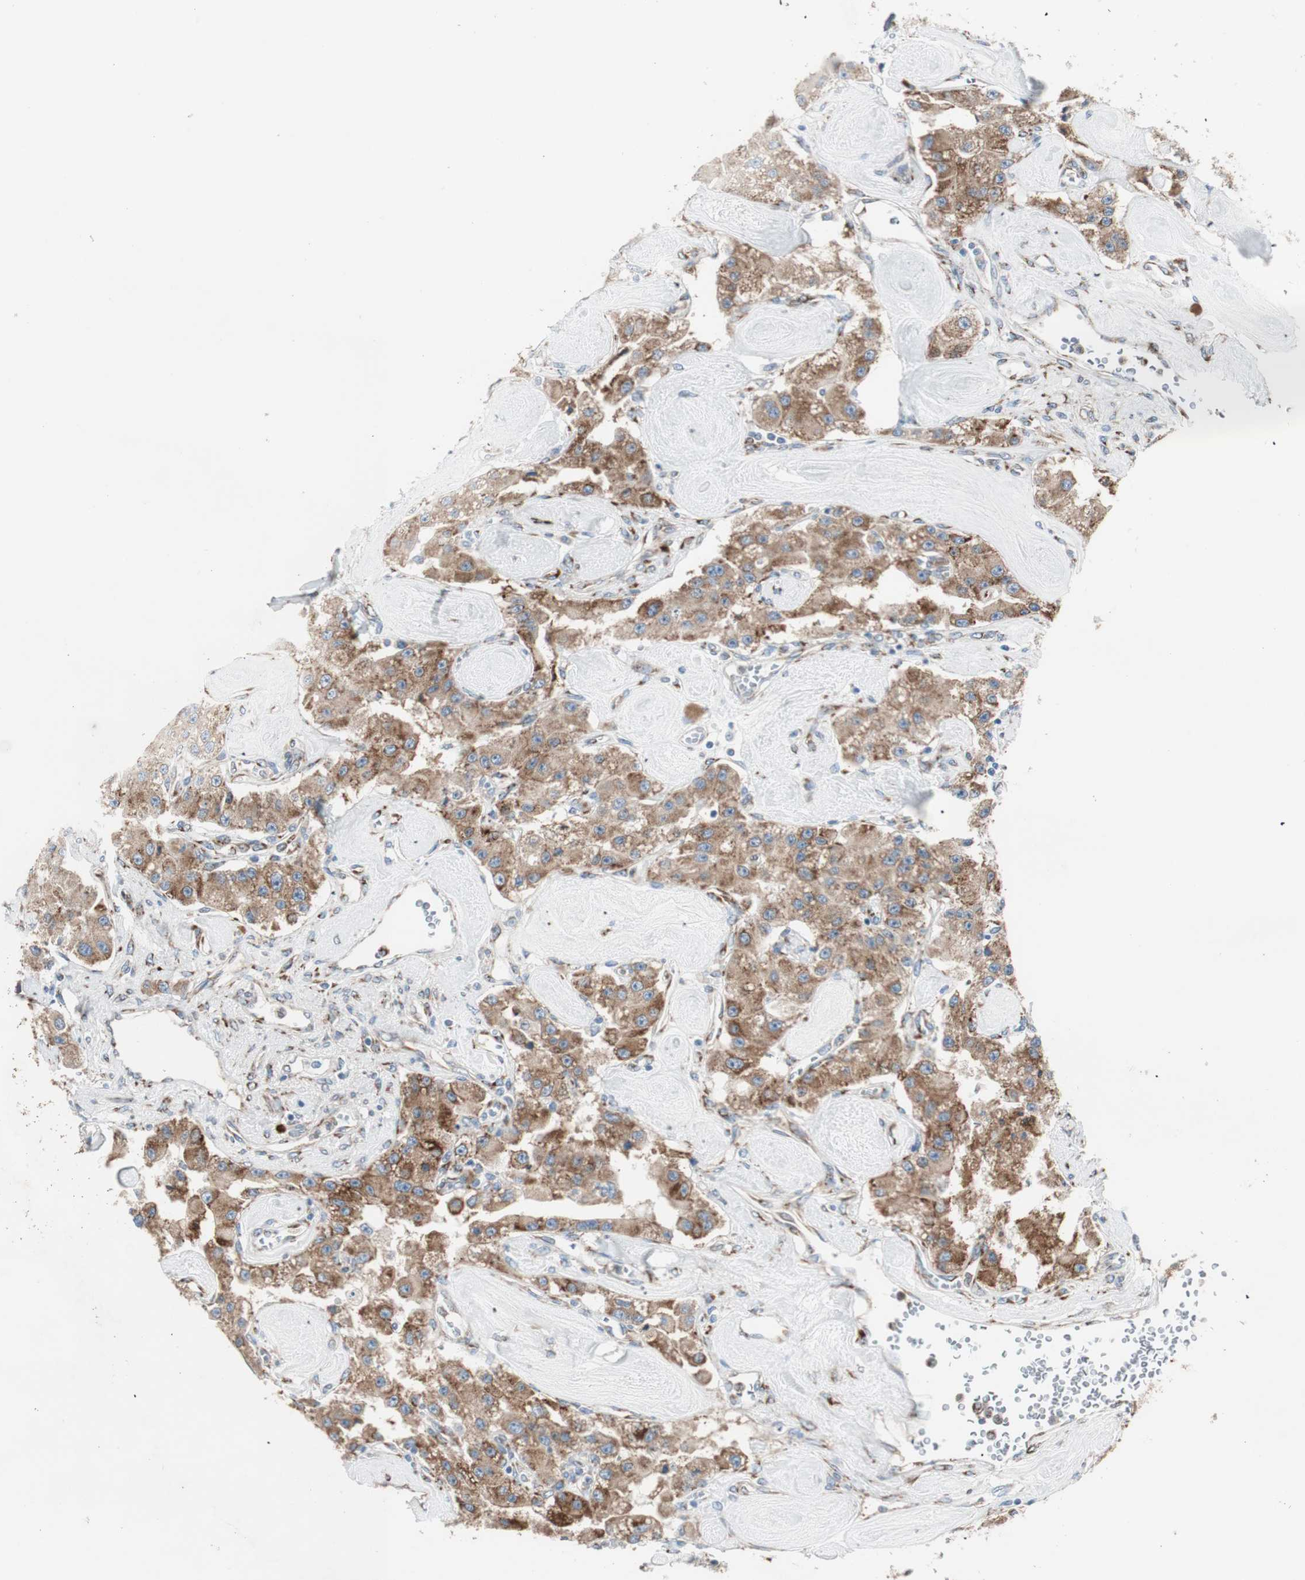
{"staining": {"intensity": "moderate", "quantity": ">75%", "location": "cytoplasmic/membranous"}, "tissue": "carcinoid", "cell_type": "Tumor cells", "image_type": "cancer", "snomed": [{"axis": "morphology", "description": "Carcinoid, malignant, NOS"}, {"axis": "topography", "description": "Pancreas"}], "caption": "Tumor cells display medium levels of moderate cytoplasmic/membranous positivity in approximately >75% of cells in malignant carcinoid. Nuclei are stained in blue.", "gene": "P4HTM", "patient": {"sex": "male", "age": 41}}